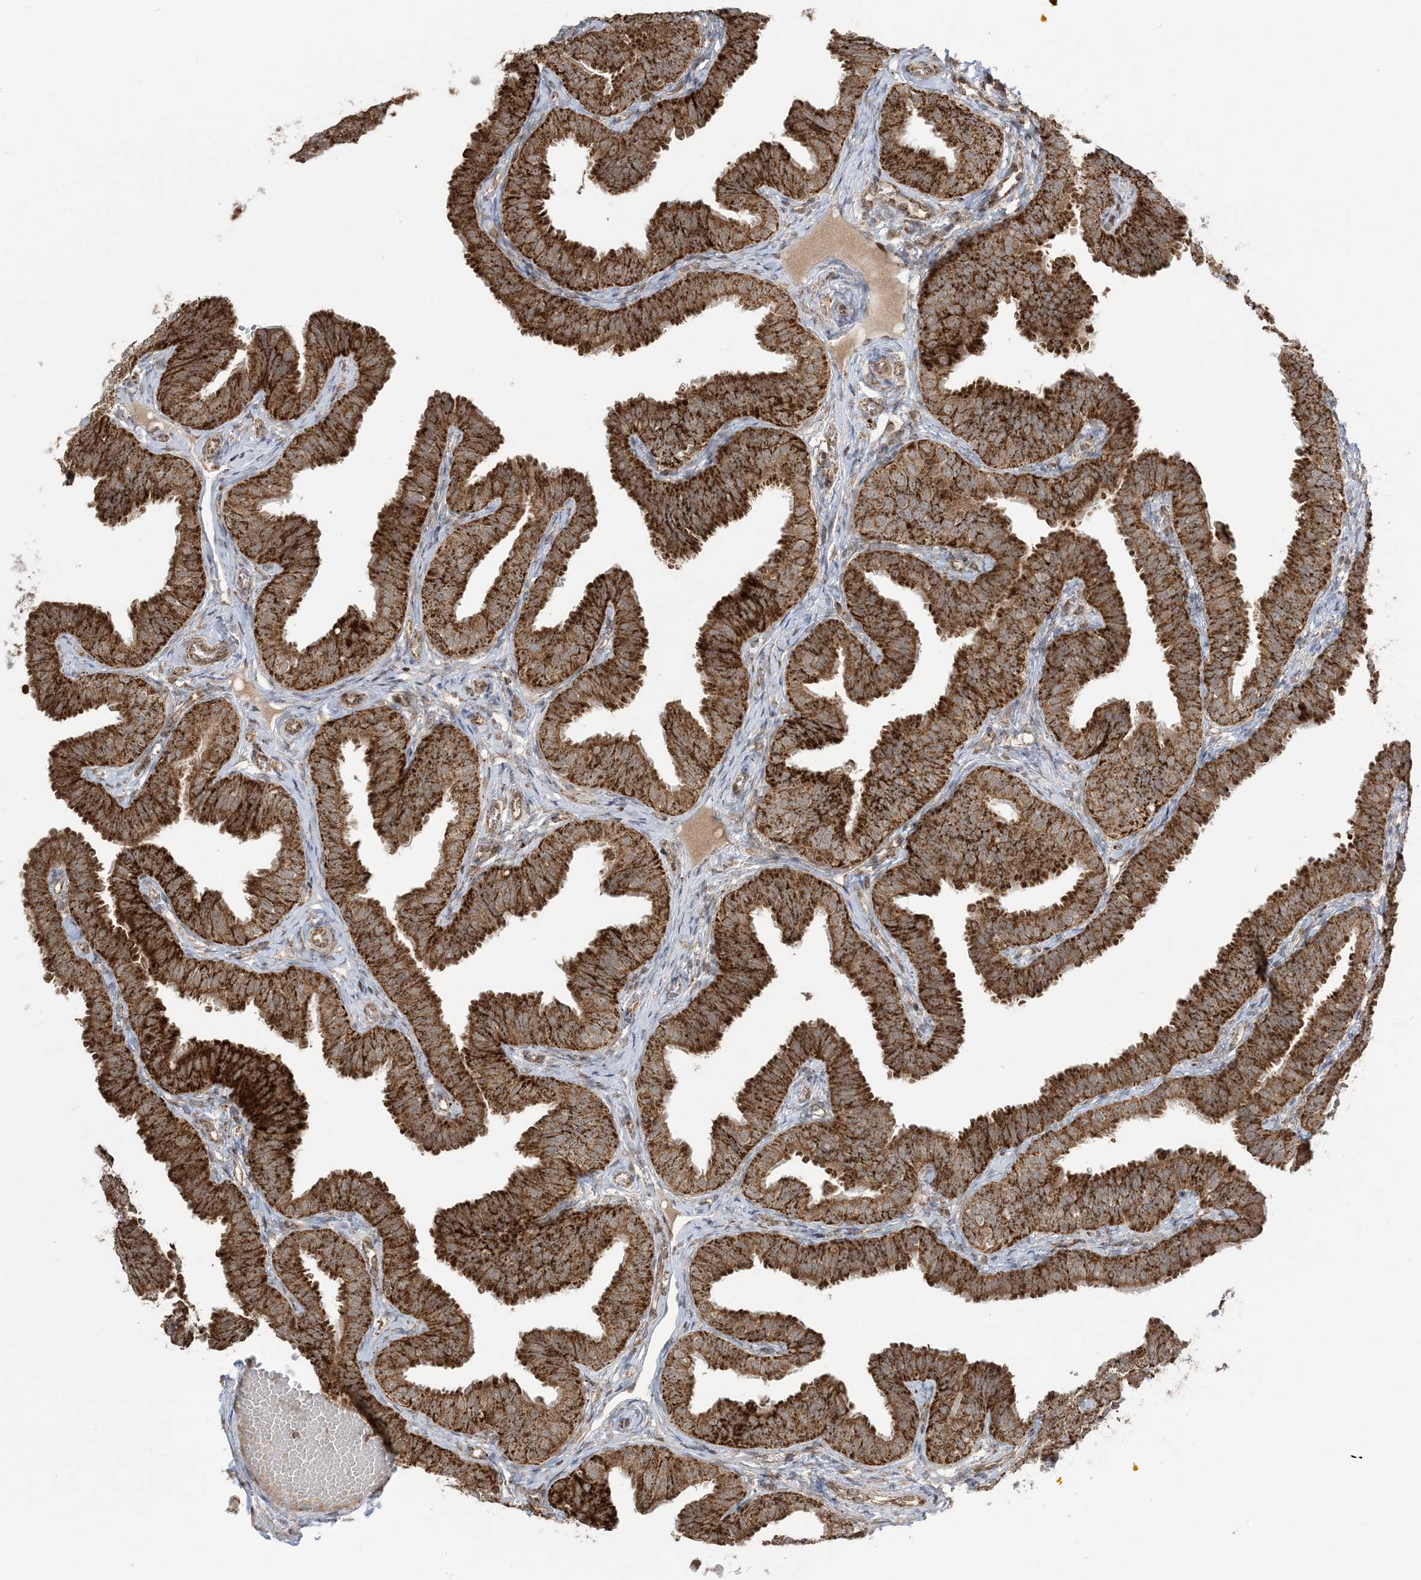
{"staining": {"intensity": "strong", "quantity": ">75%", "location": "cytoplasmic/membranous"}, "tissue": "fallopian tube", "cell_type": "Glandular cells", "image_type": "normal", "snomed": [{"axis": "morphology", "description": "Normal tissue, NOS"}, {"axis": "topography", "description": "Fallopian tube"}], "caption": "Brown immunohistochemical staining in unremarkable fallopian tube demonstrates strong cytoplasmic/membranous expression in about >75% of glandular cells.", "gene": "MAPKBP1", "patient": {"sex": "female", "age": 35}}